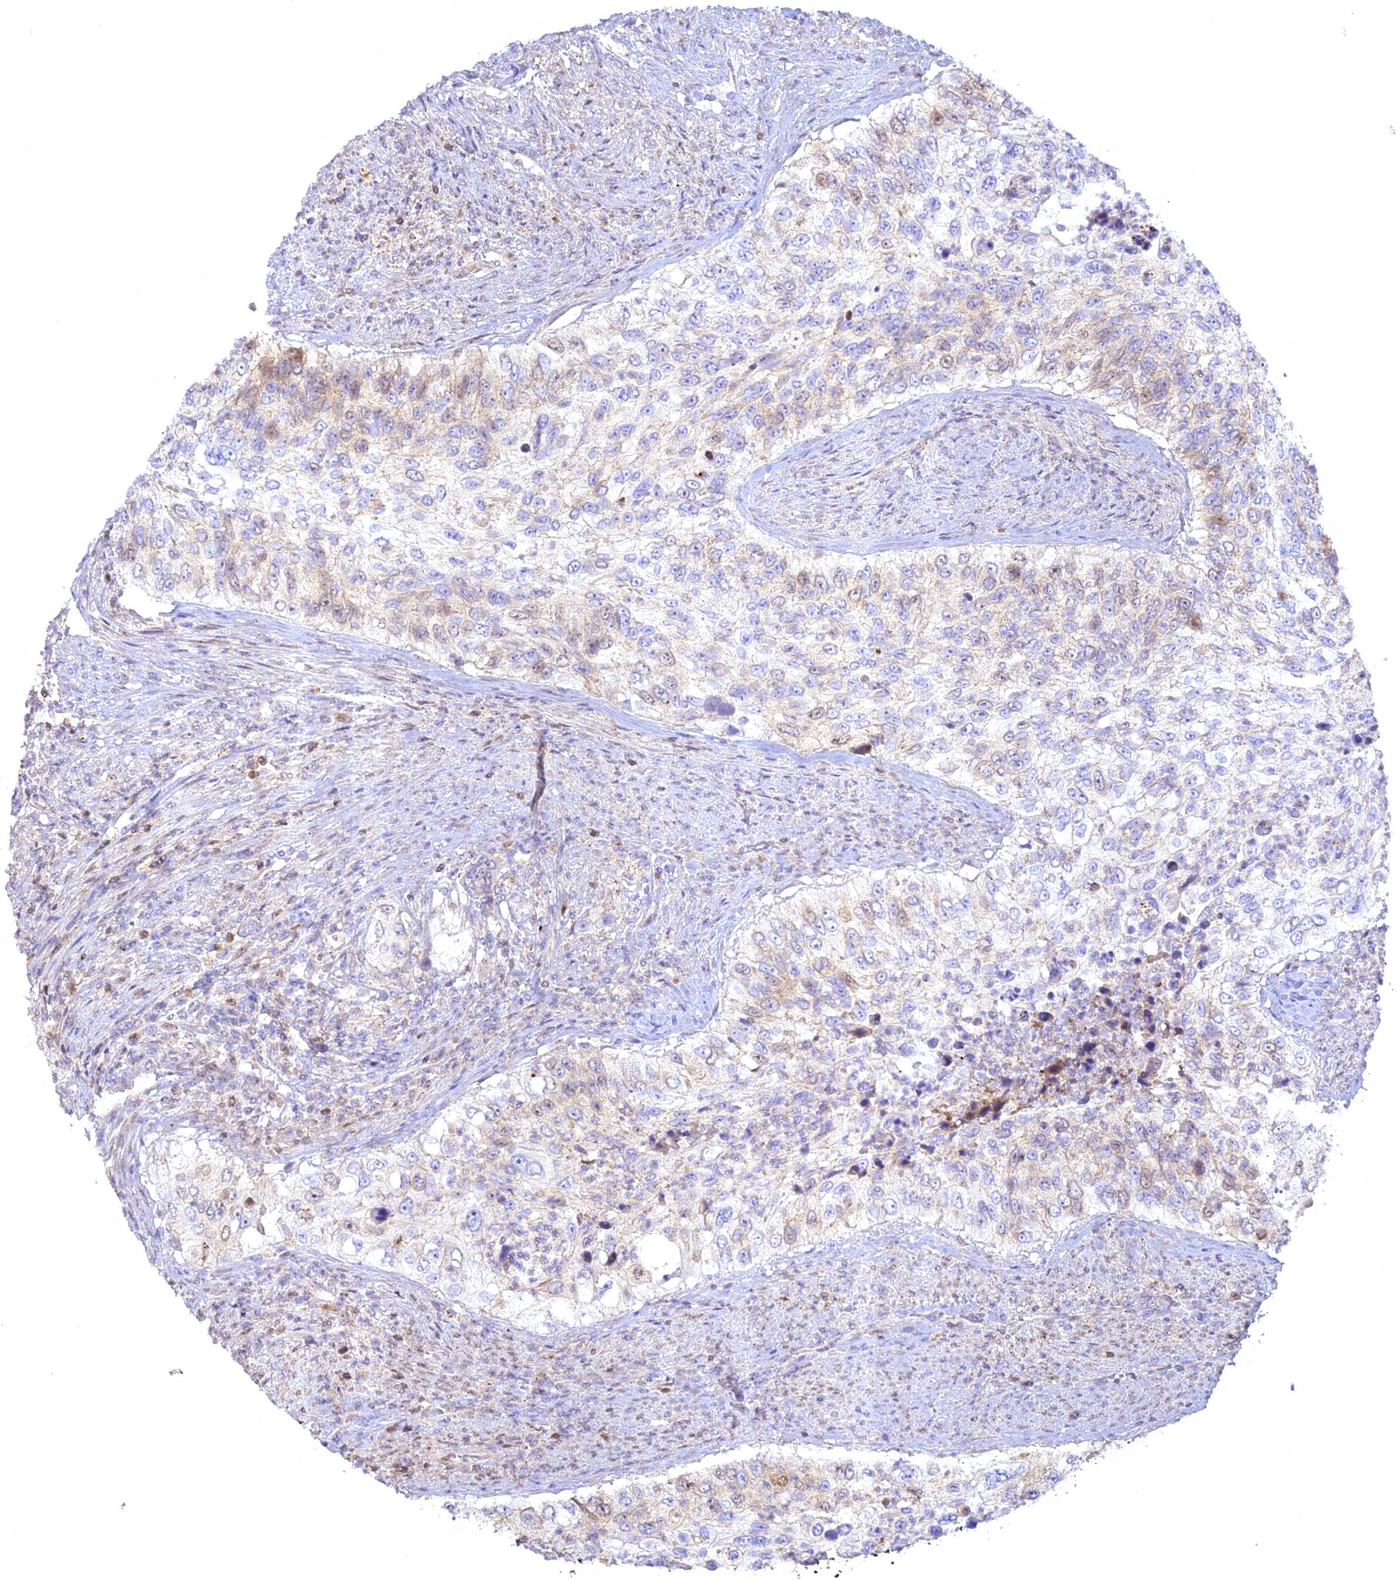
{"staining": {"intensity": "weak", "quantity": "<25%", "location": "cytoplasmic/membranous,nuclear"}, "tissue": "urothelial cancer", "cell_type": "Tumor cells", "image_type": "cancer", "snomed": [{"axis": "morphology", "description": "Urothelial carcinoma, High grade"}, {"axis": "topography", "description": "Urinary bladder"}], "caption": "This is a image of immunohistochemistry staining of urothelial cancer, which shows no positivity in tumor cells.", "gene": "CENPV", "patient": {"sex": "female", "age": 60}}